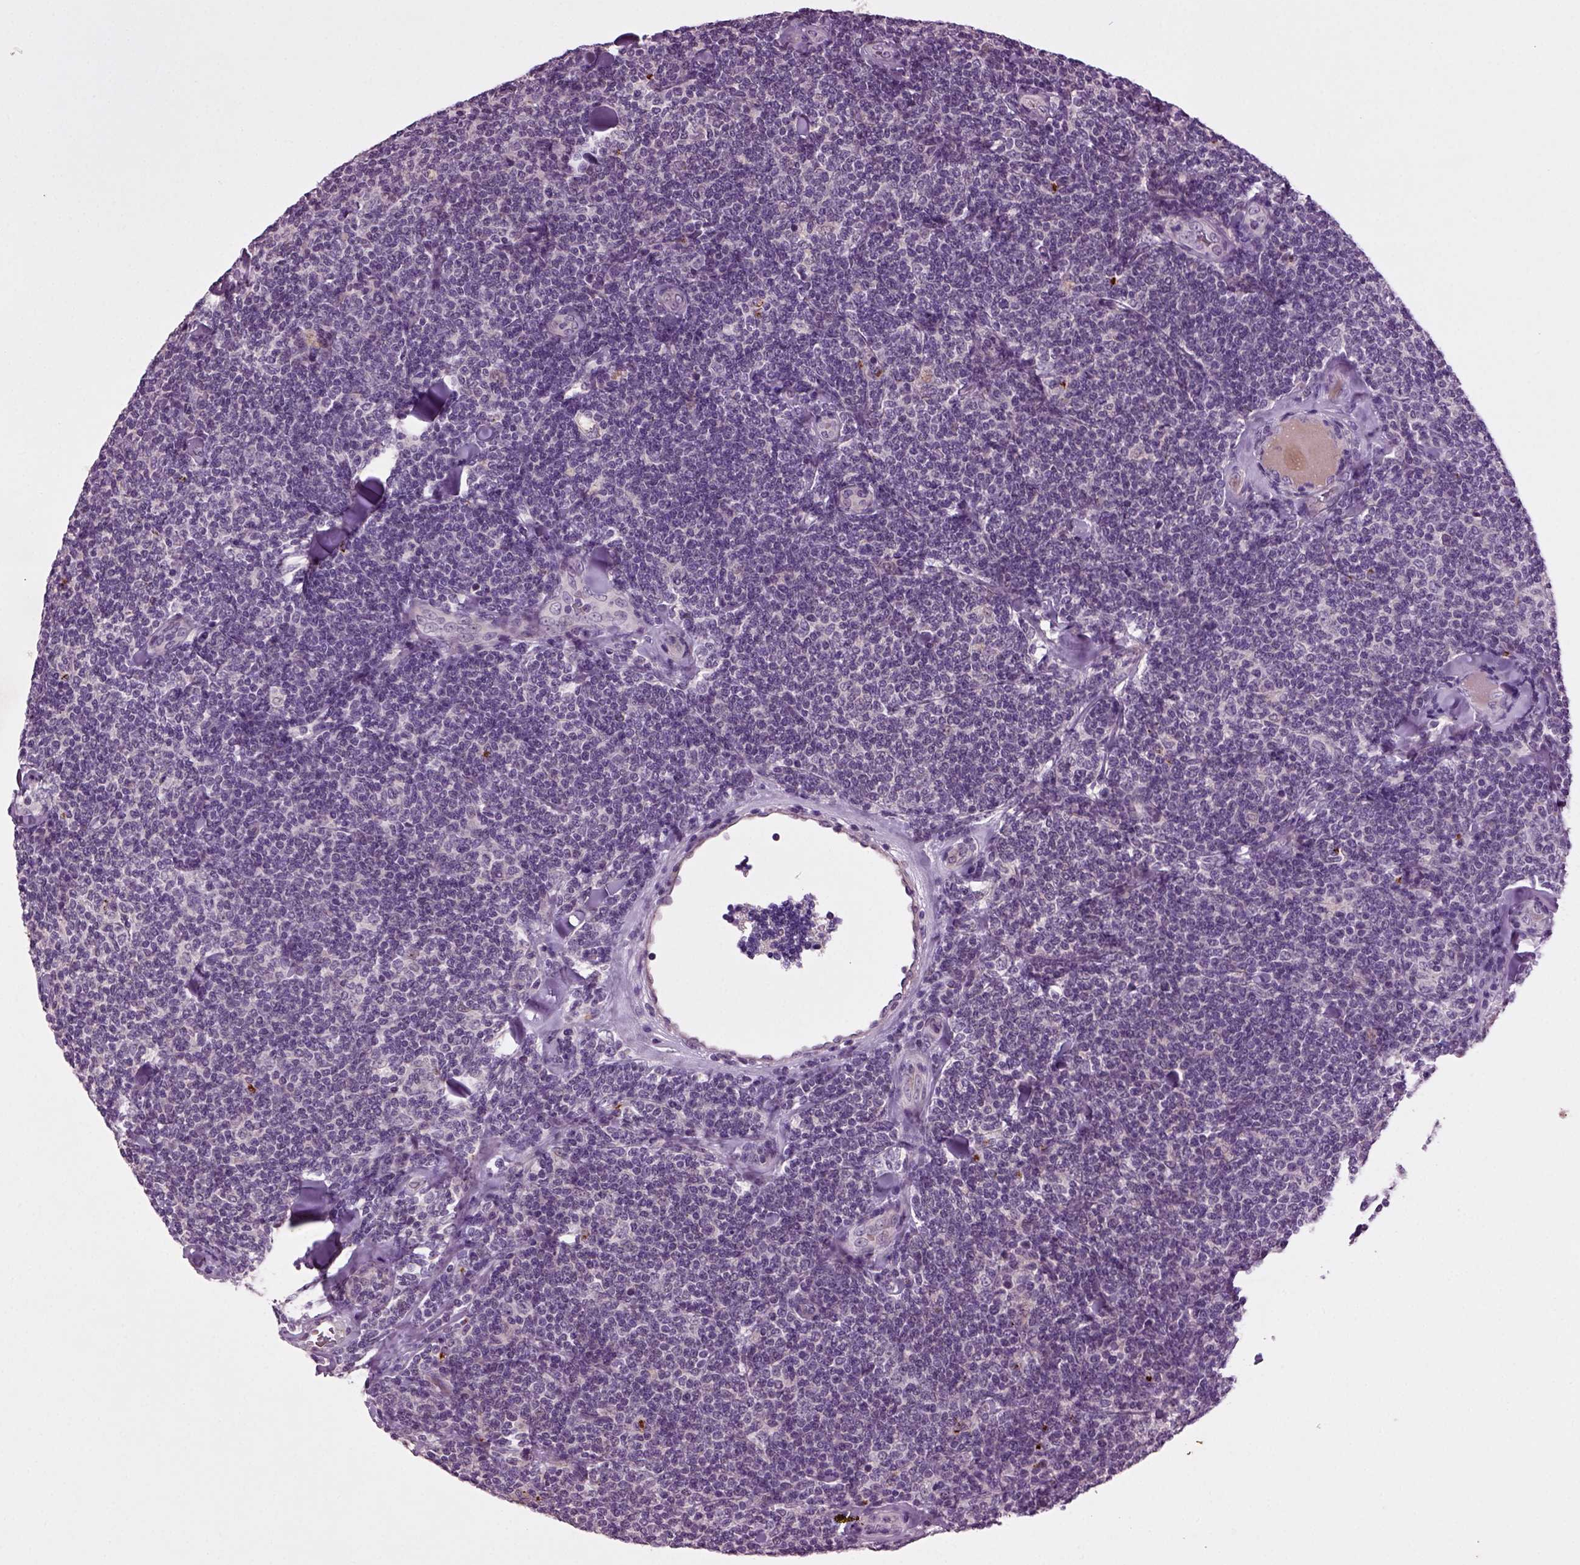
{"staining": {"intensity": "negative", "quantity": "none", "location": "none"}, "tissue": "lymphoma", "cell_type": "Tumor cells", "image_type": "cancer", "snomed": [{"axis": "morphology", "description": "Malignant lymphoma, non-Hodgkin's type, Low grade"}, {"axis": "topography", "description": "Lymph node"}], "caption": "The histopathology image shows no staining of tumor cells in malignant lymphoma, non-Hodgkin's type (low-grade). (DAB immunohistochemistry with hematoxylin counter stain).", "gene": "SLC17A6", "patient": {"sex": "female", "age": 56}}